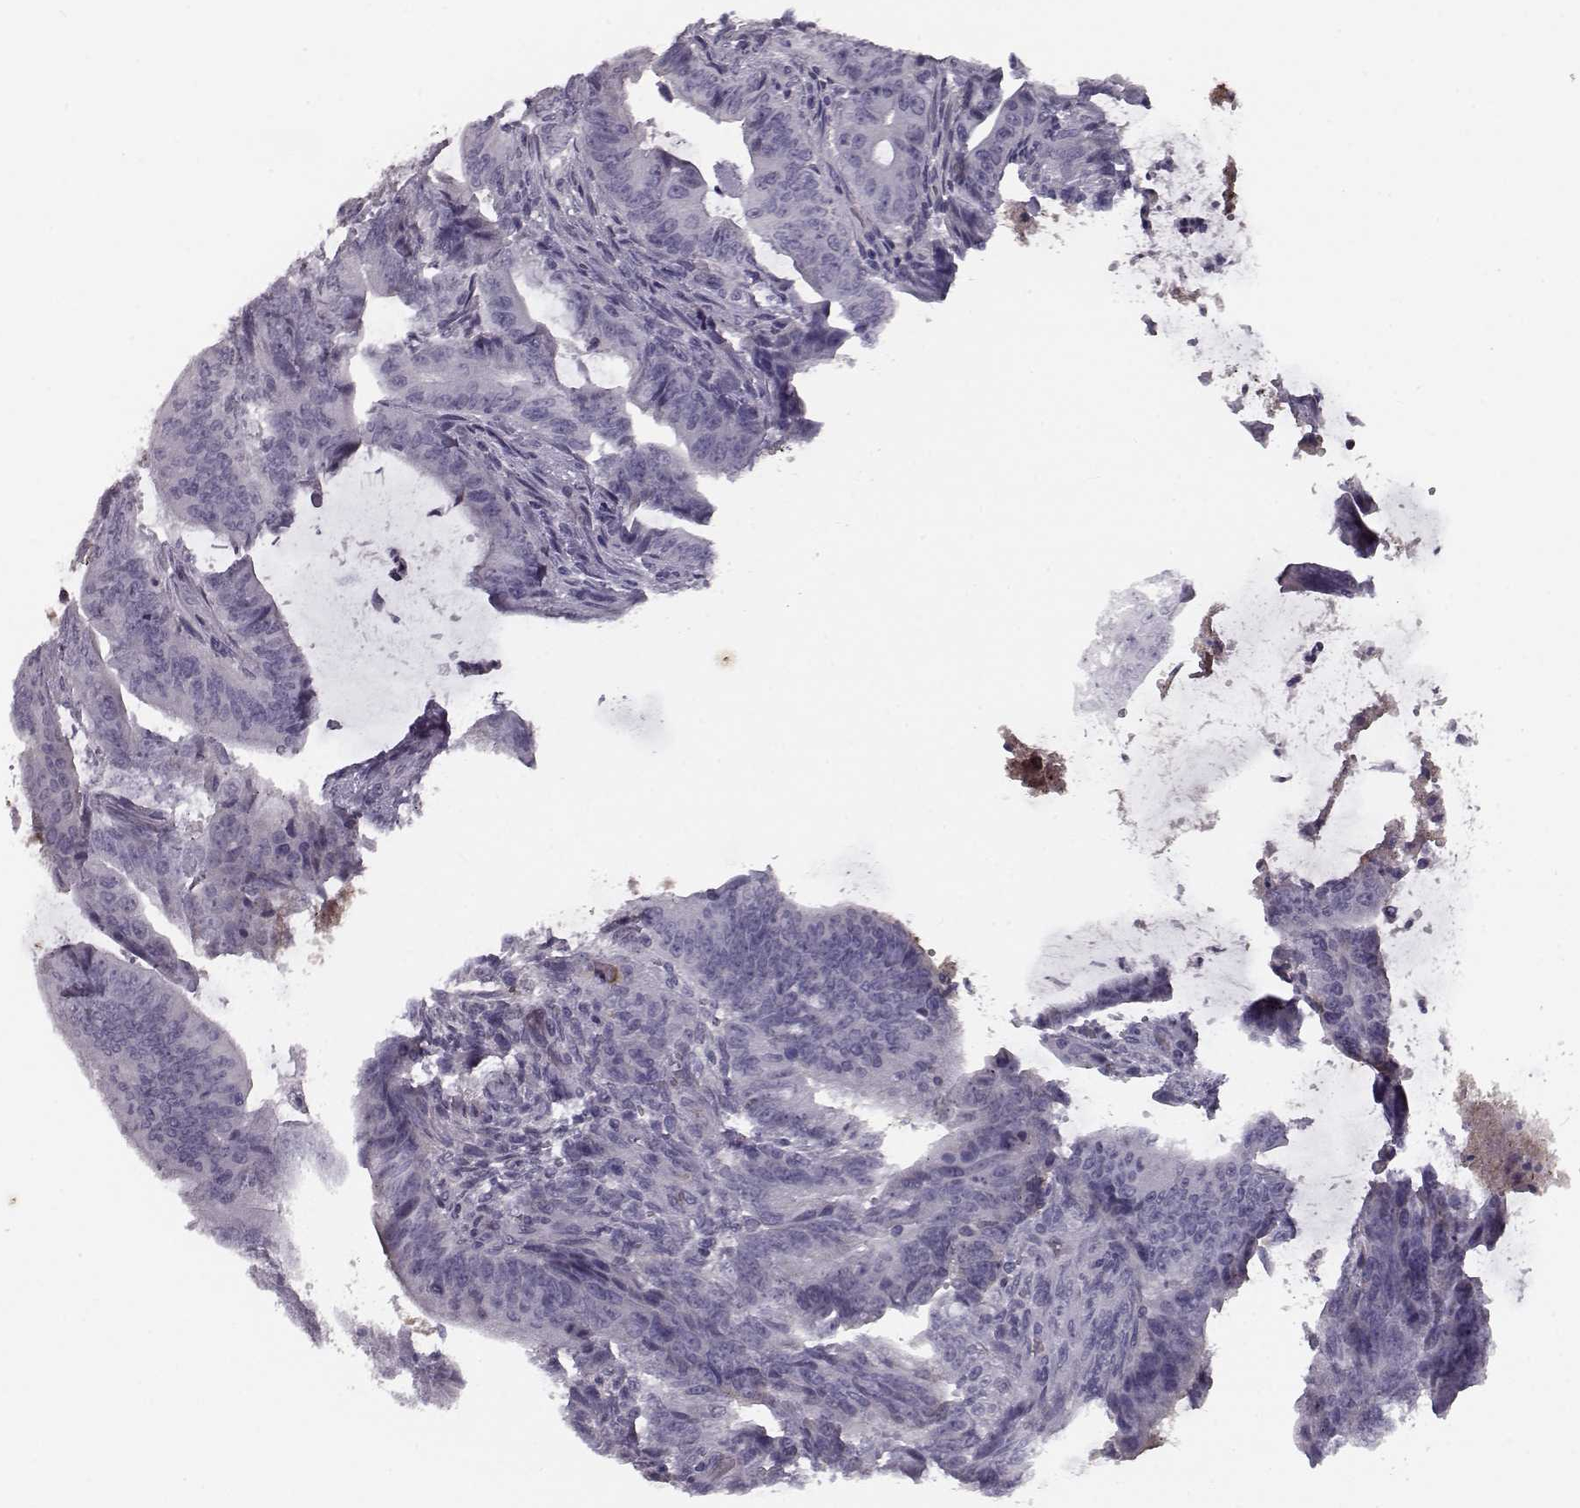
{"staining": {"intensity": "negative", "quantity": "none", "location": "none"}, "tissue": "colorectal cancer", "cell_type": "Tumor cells", "image_type": "cancer", "snomed": [{"axis": "morphology", "description": "Adenocarcinoma, NOS"}, {"axis": "topography", "description": "Colon"}], "caption": "Immunohistochemistry (IHC) histopathology image of colorectal cancer stained for a protein (brown), which reveals no positivity in tumor cells.", "gene": "CCL19", "patient": {"sex": "female", "age": 43}}